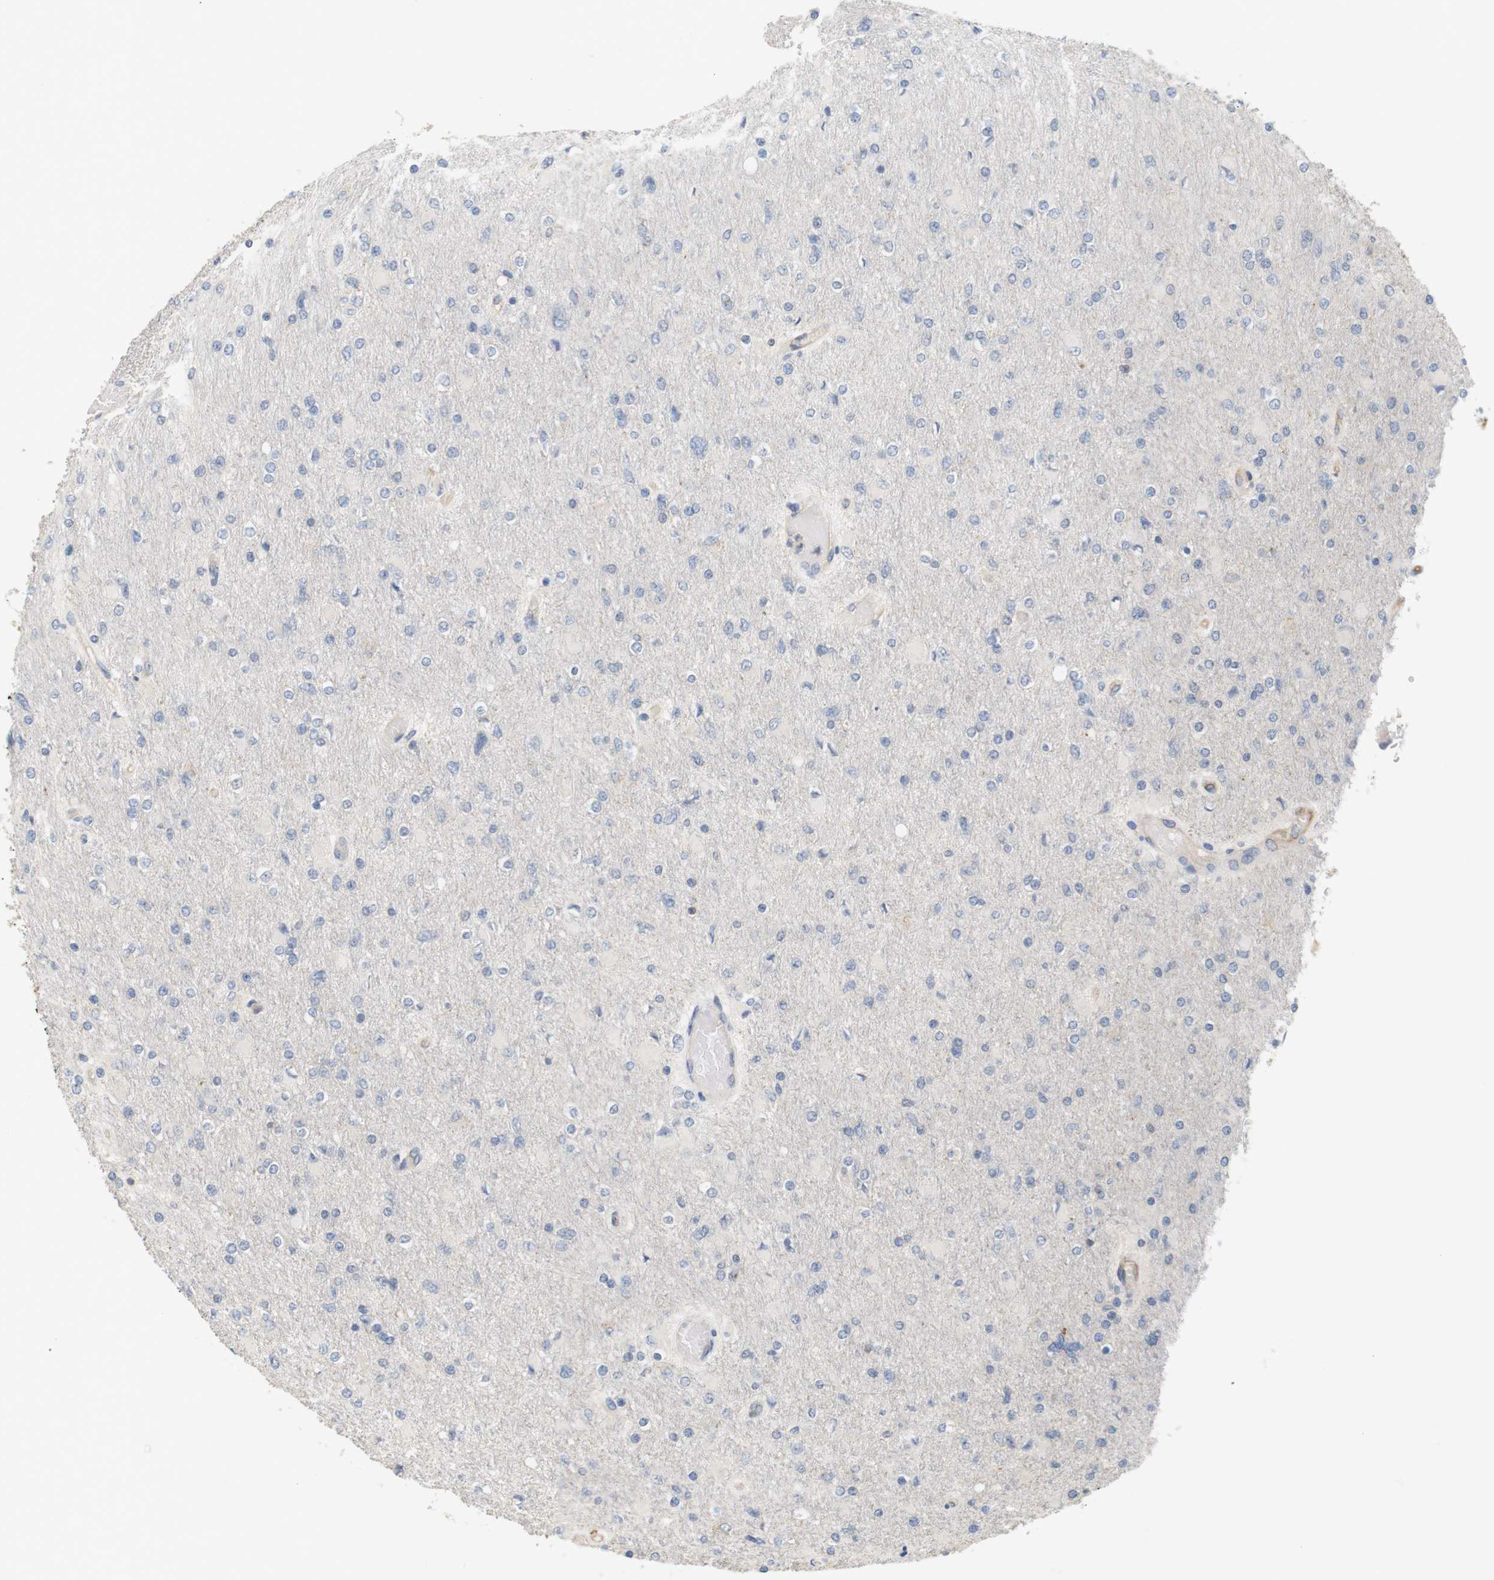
{"staining": {"intensity": "negative", "quantity": "none", "location": "none"}, "tissue": "glioma", "cell_type": "Tumor cells", "image_type": "cancer", "snomed": [{"axis": "morphology", "description": "Glioma, malignant, High grade"}, {"axis": "topography", "description": "Cerebral cortex"}], "caption": "DAB immunohistochemical staining of malignant glioma (high-grade) exhibits no significant staining in tumor cells.", "gene": "OSR1", "patient": {"sex": "female", "age": 36}}